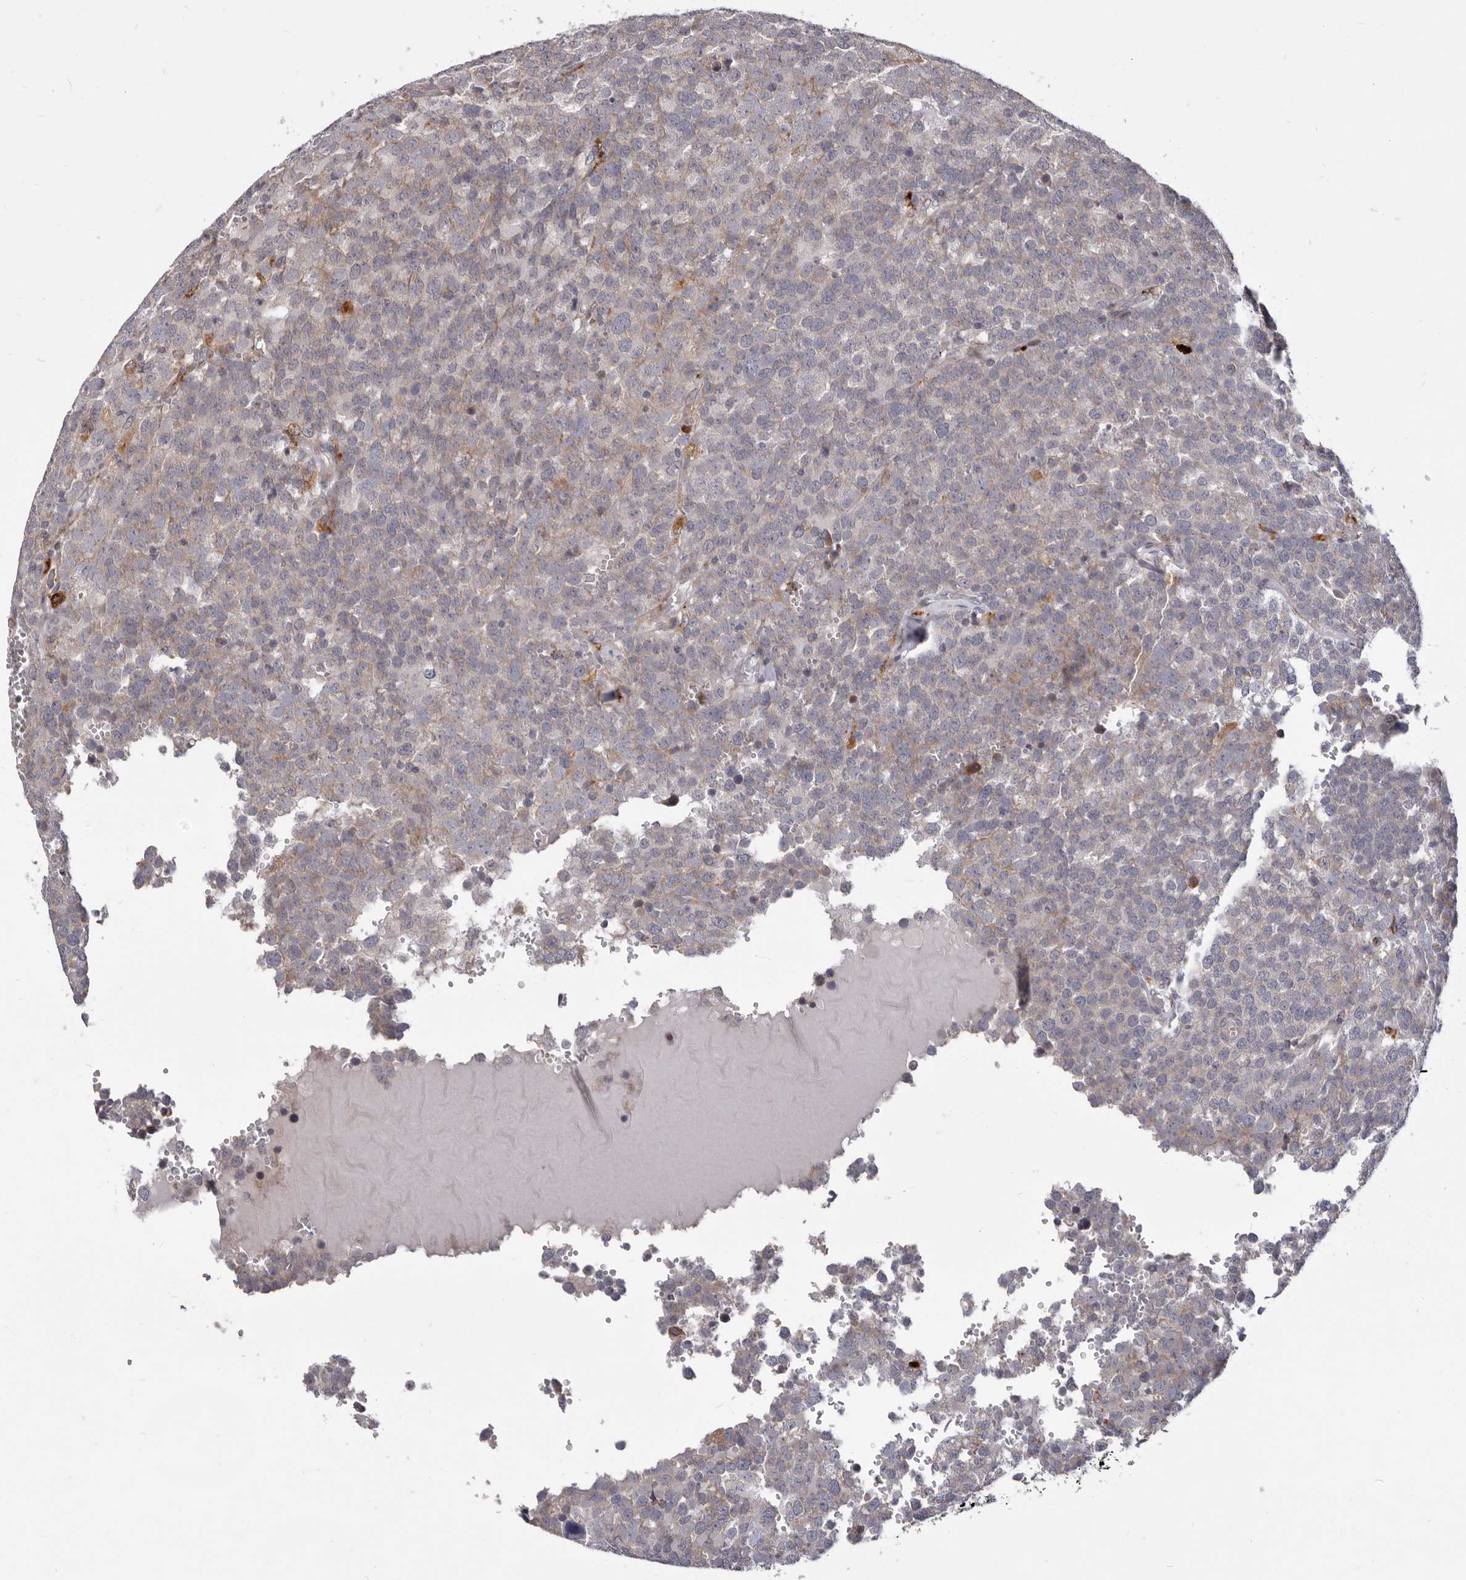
{"staining": {"intensity": "weak", "quantity": "<25%", "location": "cytoplasmic/membranous"}, "tissue": "testis cancer", "cell_type": "Tumor cells", "image_type": "cancer", "snomed": [{"axis": "morphology", "description": "Seminoma, NOS"}, {"axis": "topography", "description": "Testis"}], "caption": "The image exhibits no staining of tumor cells in testis cancer.", "gene": "TOR3A", "patient": {"sex": "male", "age": 71}}